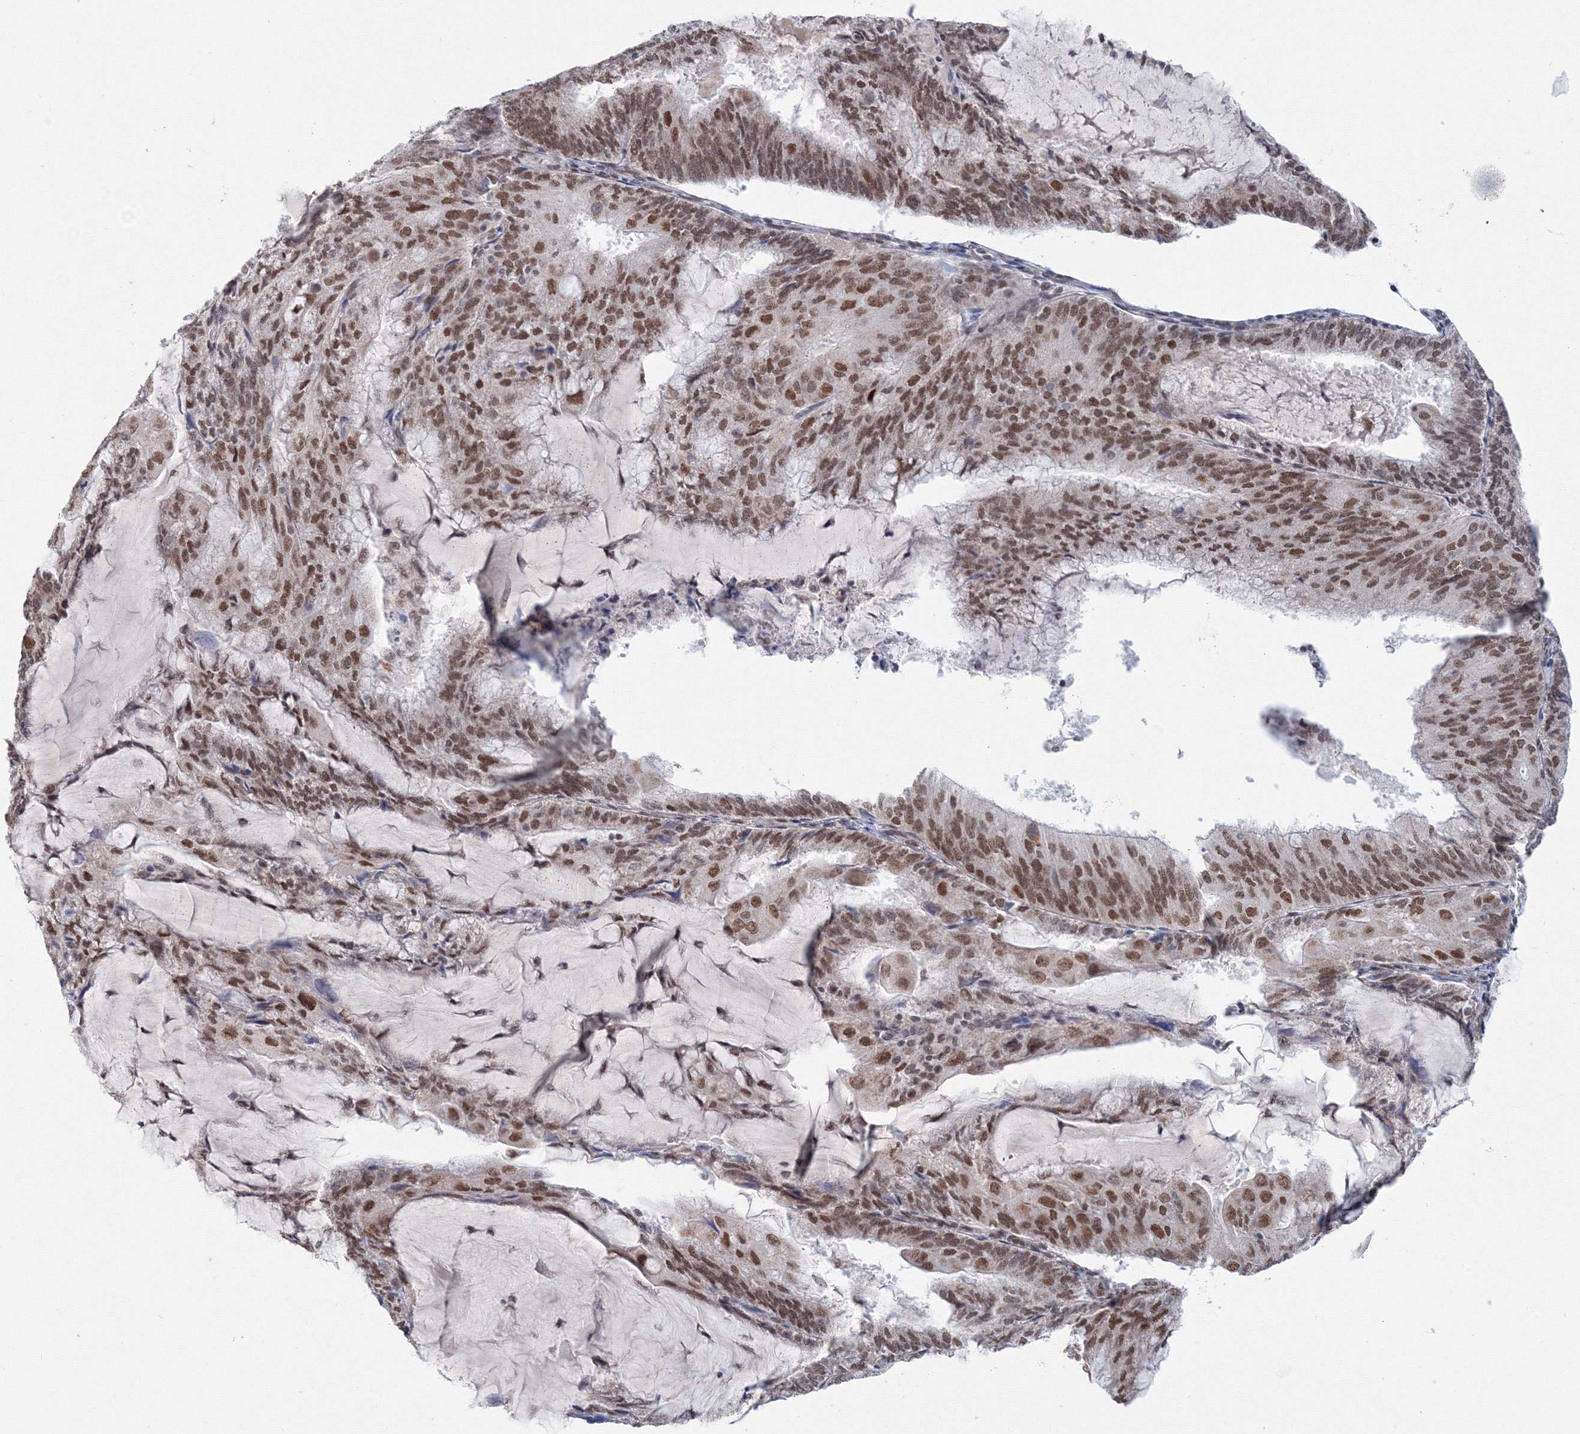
{"staining": {"intensity": "moderate", "quantity": ">75%", "location": "nuclear"}, "tissue": "endometrial cancer", "cell_type": "Tumor cells", "image_type": "cancer", "snomed": [{"axis": "morphology", "description": "Adenocarcinoma, NOS"}, {"axis": "topography", "description": "Endometrium"}], "caption": "Immunohistochemistry micrograph of human adenocarcinoma (endometrial) stained for a protein (brown), which shows medium levels of moderate nuclear expression in about >75% of tumor cells.", "gene": "SF3B6", "patient": {"sex": "female", "age": 81}}